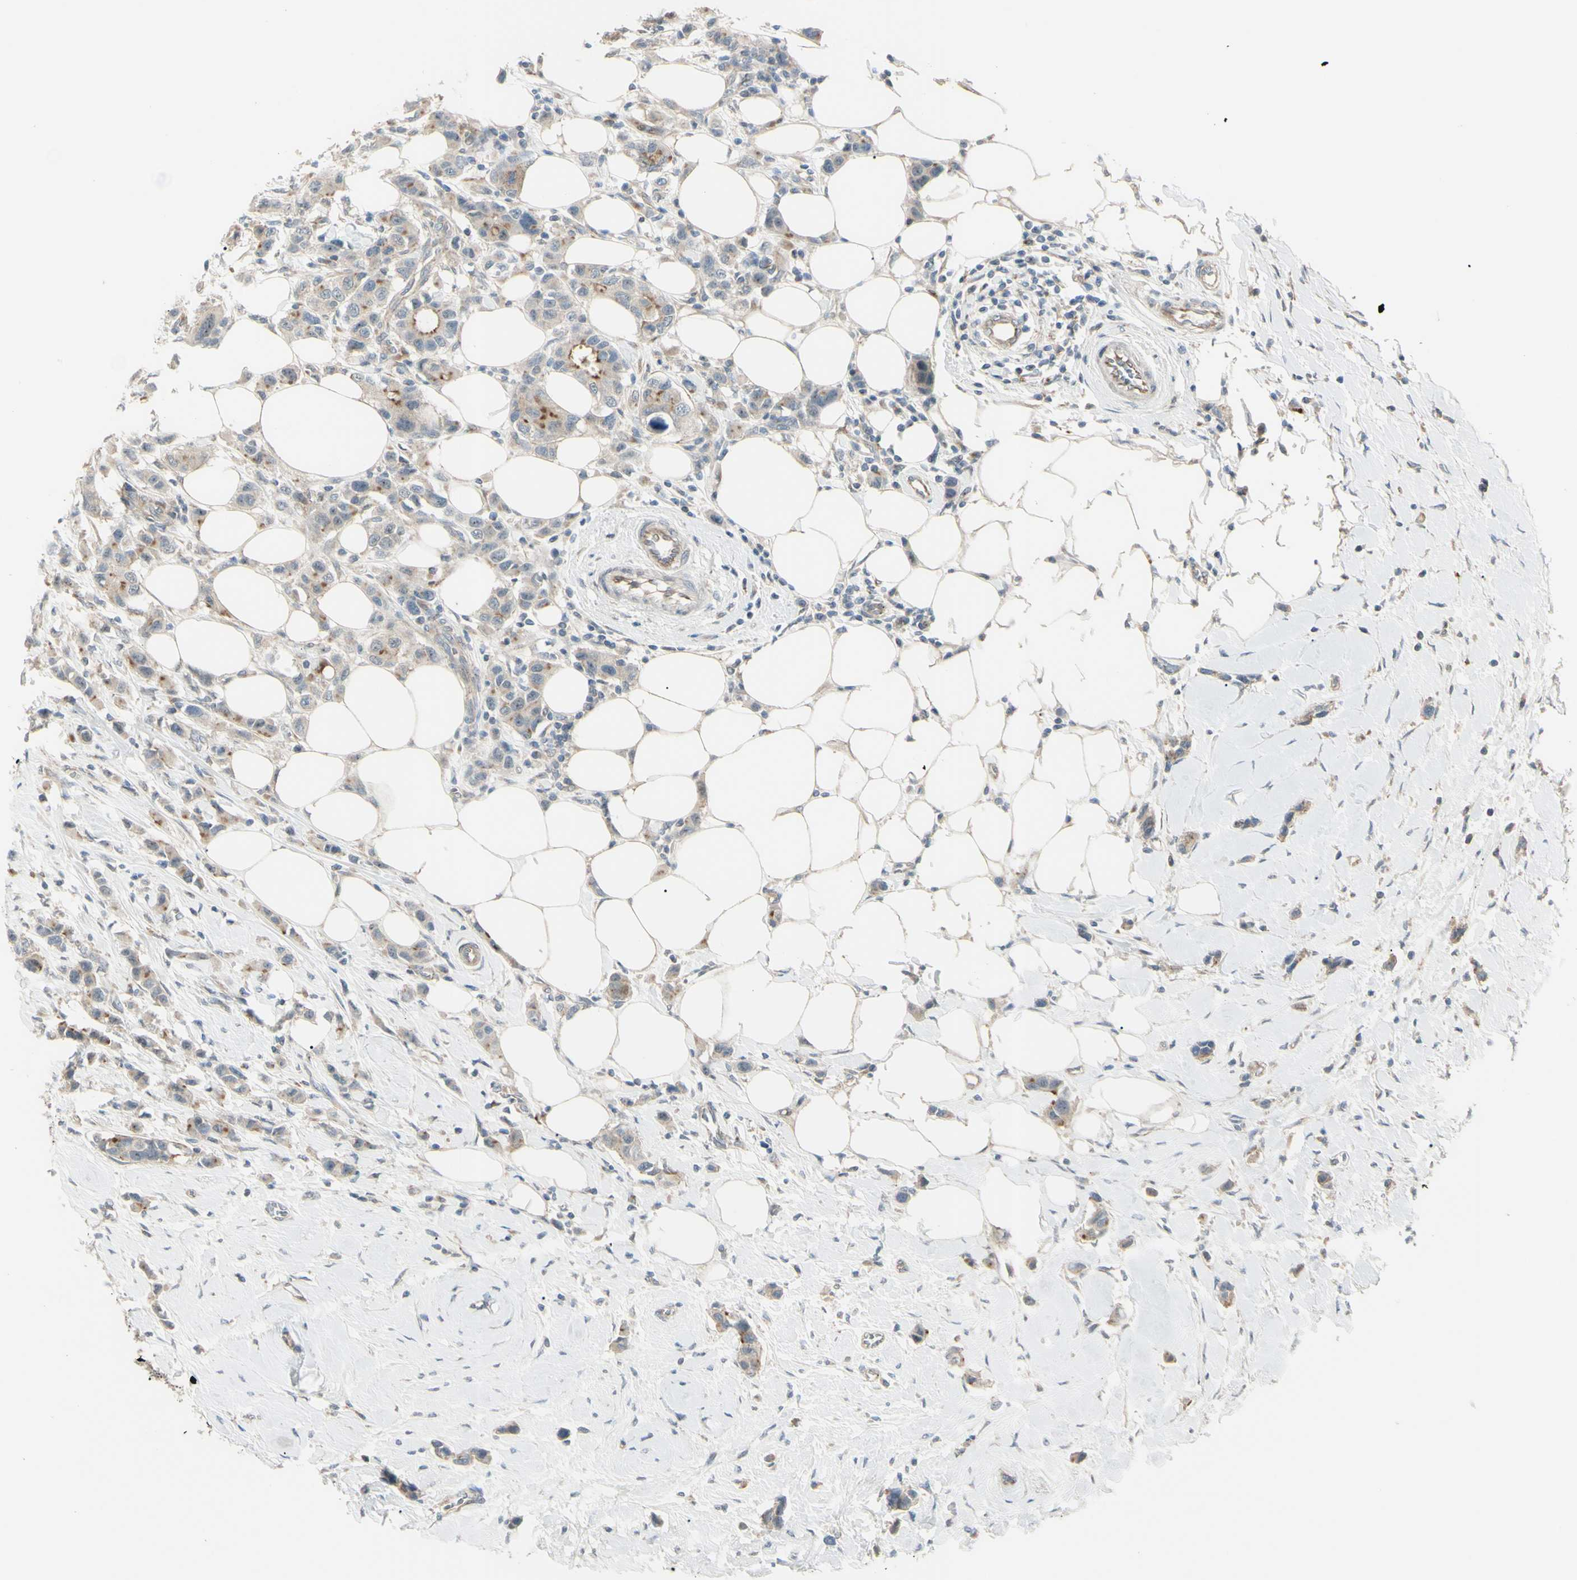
{"staining": {"intensity": "weak", "quantity": ">75%", "location": "cytoplasmic/membranous"}, "tissue": "breast cancer", "cell_type": "Tumor cells", "image_type": "cancer", "snomed": [{"axis": "morphology", "description": "Normal tissue, NOS"}, {"axis": "morphology", "description": "Duct carcinoma"}, {"axis": "topography", "description": "Breast"}], "caption": "A micrograph of breast cancer stained for a protein reveals weak cytoplasmic/membranous brown staining in tumor cells.", "gene": "LMTK2", "patient": {"sex": "female", "age": 50}}